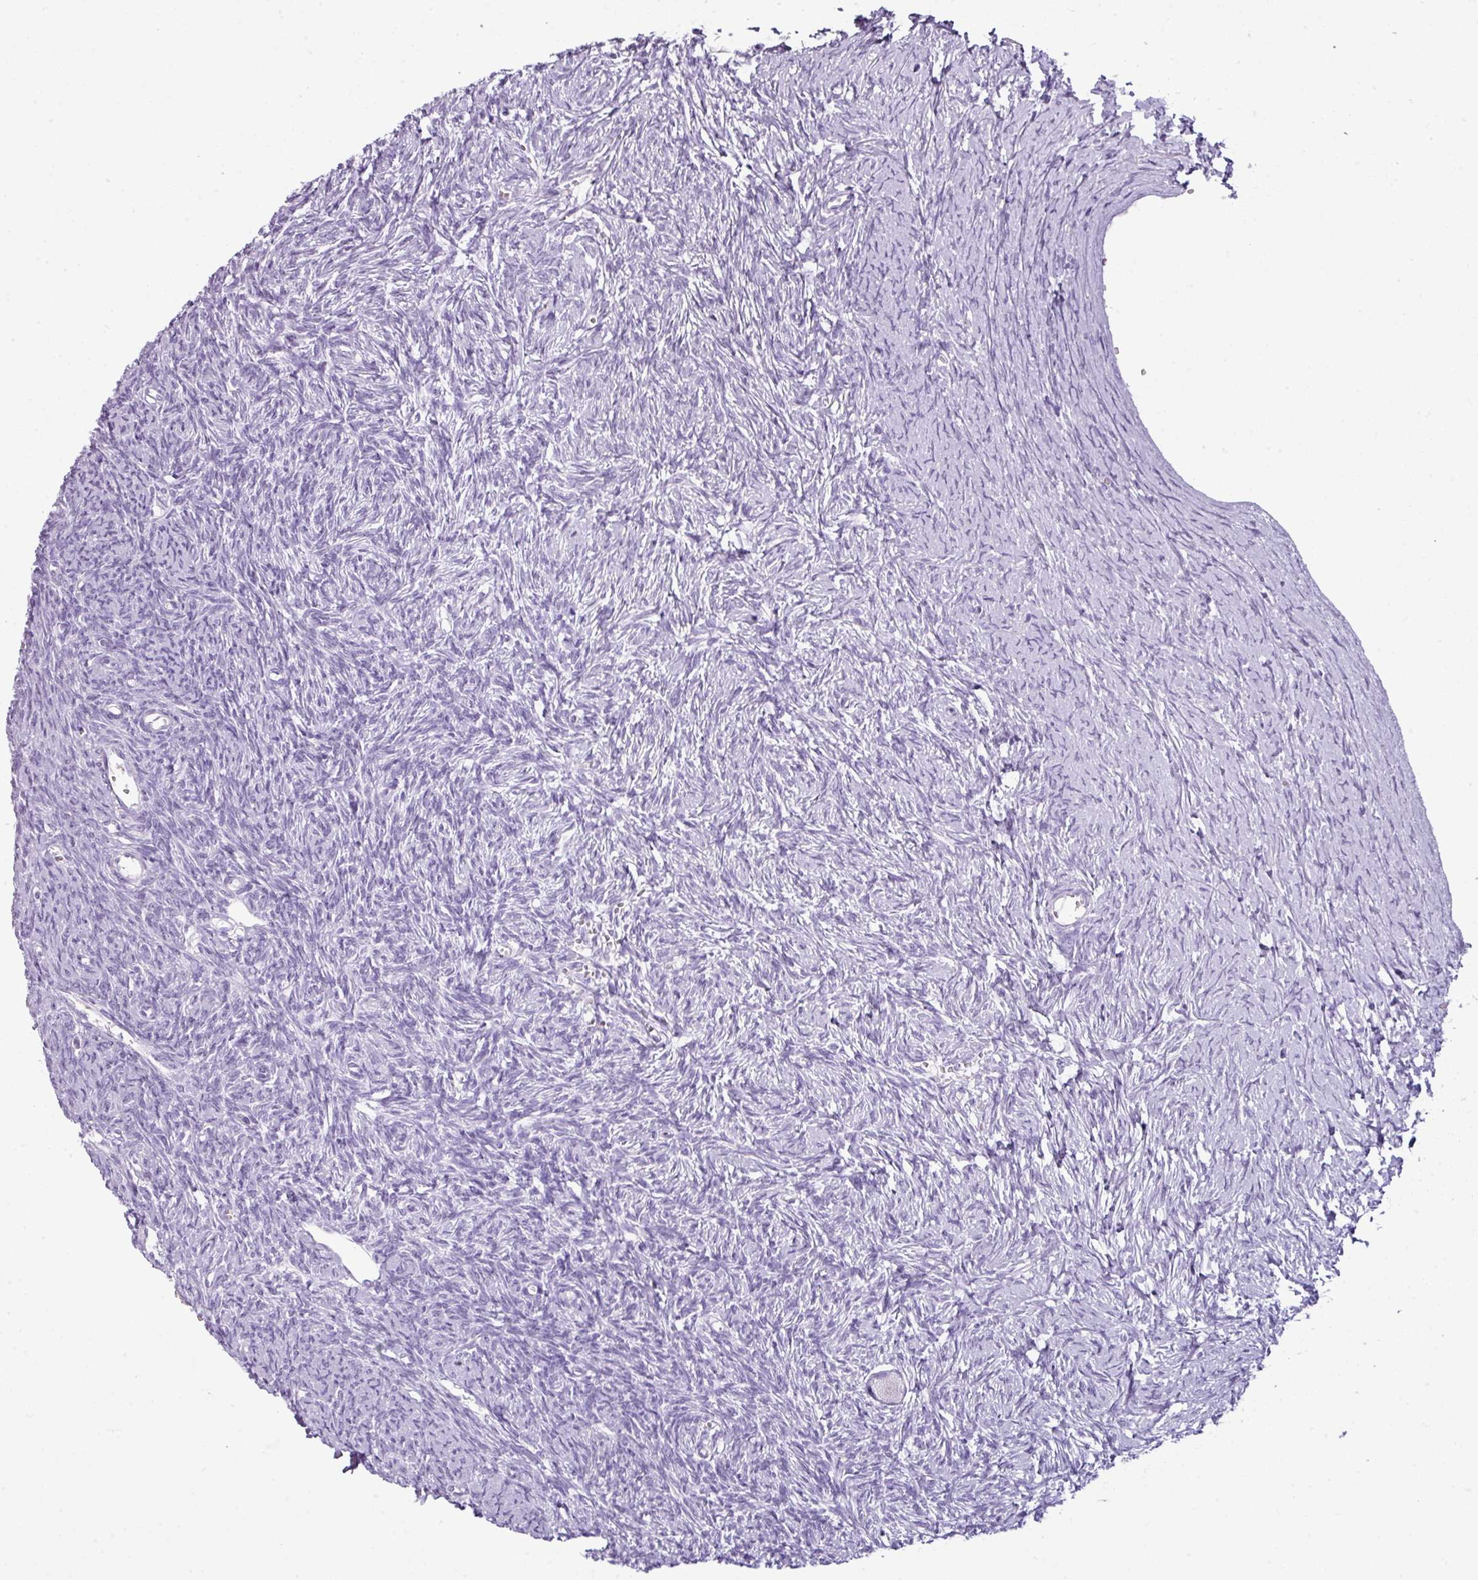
{"staining": {"intensity": "negative", "quantity": "none", "location": "none"}, "tissue": "ovary", "cell_type": "Follicle cells", "image_type": "normal", "snomed": [{"axis": "morphology", "description": "Normal tissue, NOS"}, {"axis": "topography", "description": "Ovary"}], "caption": "This is an immunohistochemistry histopathology image of unremarkable human ovary. There is no expression in follicle cells.", "gene": "SCT", "patient": {"sex": "female", "age": 39}}